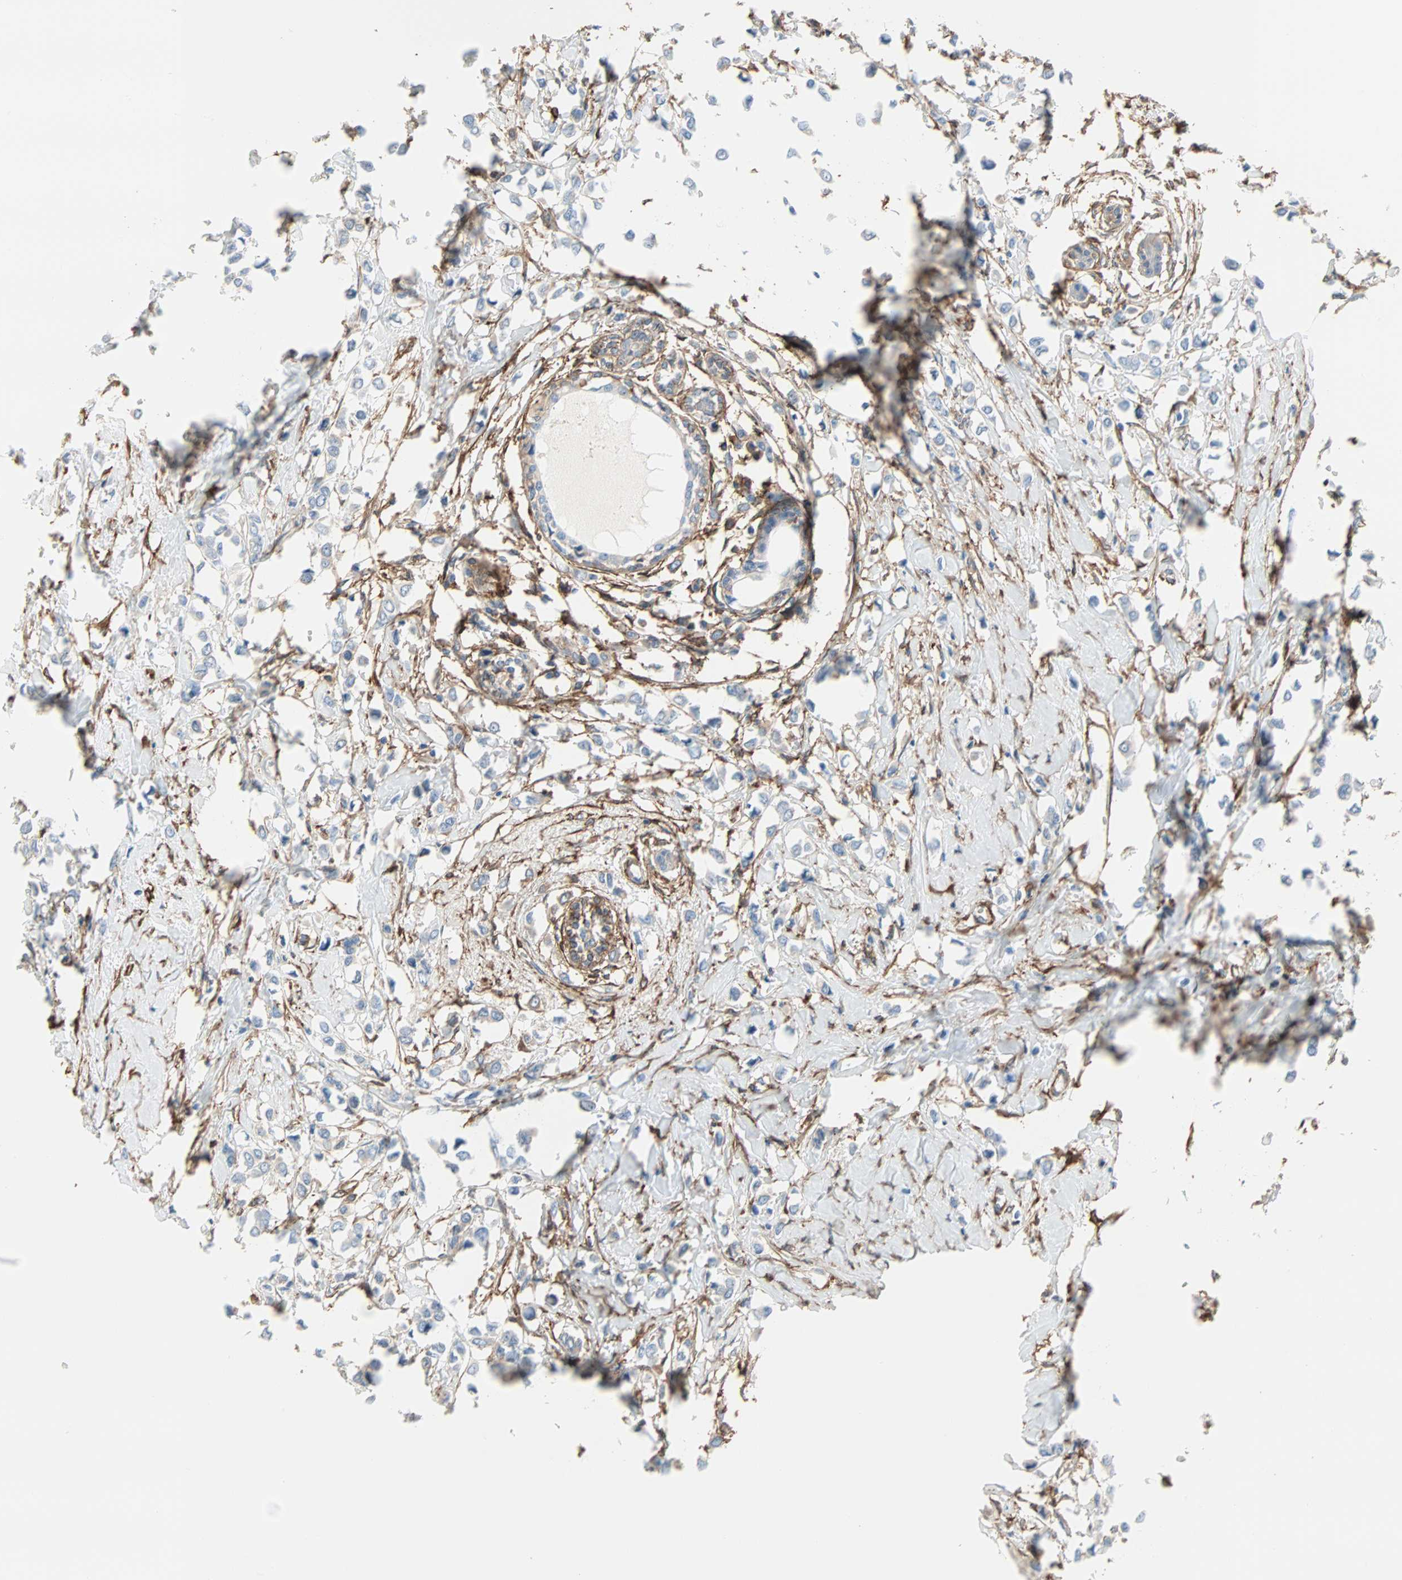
{"staining": {"intensity": "weak", "quantity": "<25%", "location": "cytoplasmic/membranous"}, "tissue": "breast cancer", "cell_type": "Tumor cells", "image_type": "cancer", "snomed": [{"axis": "morphology", "description": "Lobular carcinoma"}, {"axis": "topography", "description": "Breast"}], "caption": "High power microscopy photomicrograph of an IHC image of lobular carcinoma (breast), revealing no significant expression in tumor cells.", "gene": "EPB41L2", "patient": {"sex": "female", "age": 51}}